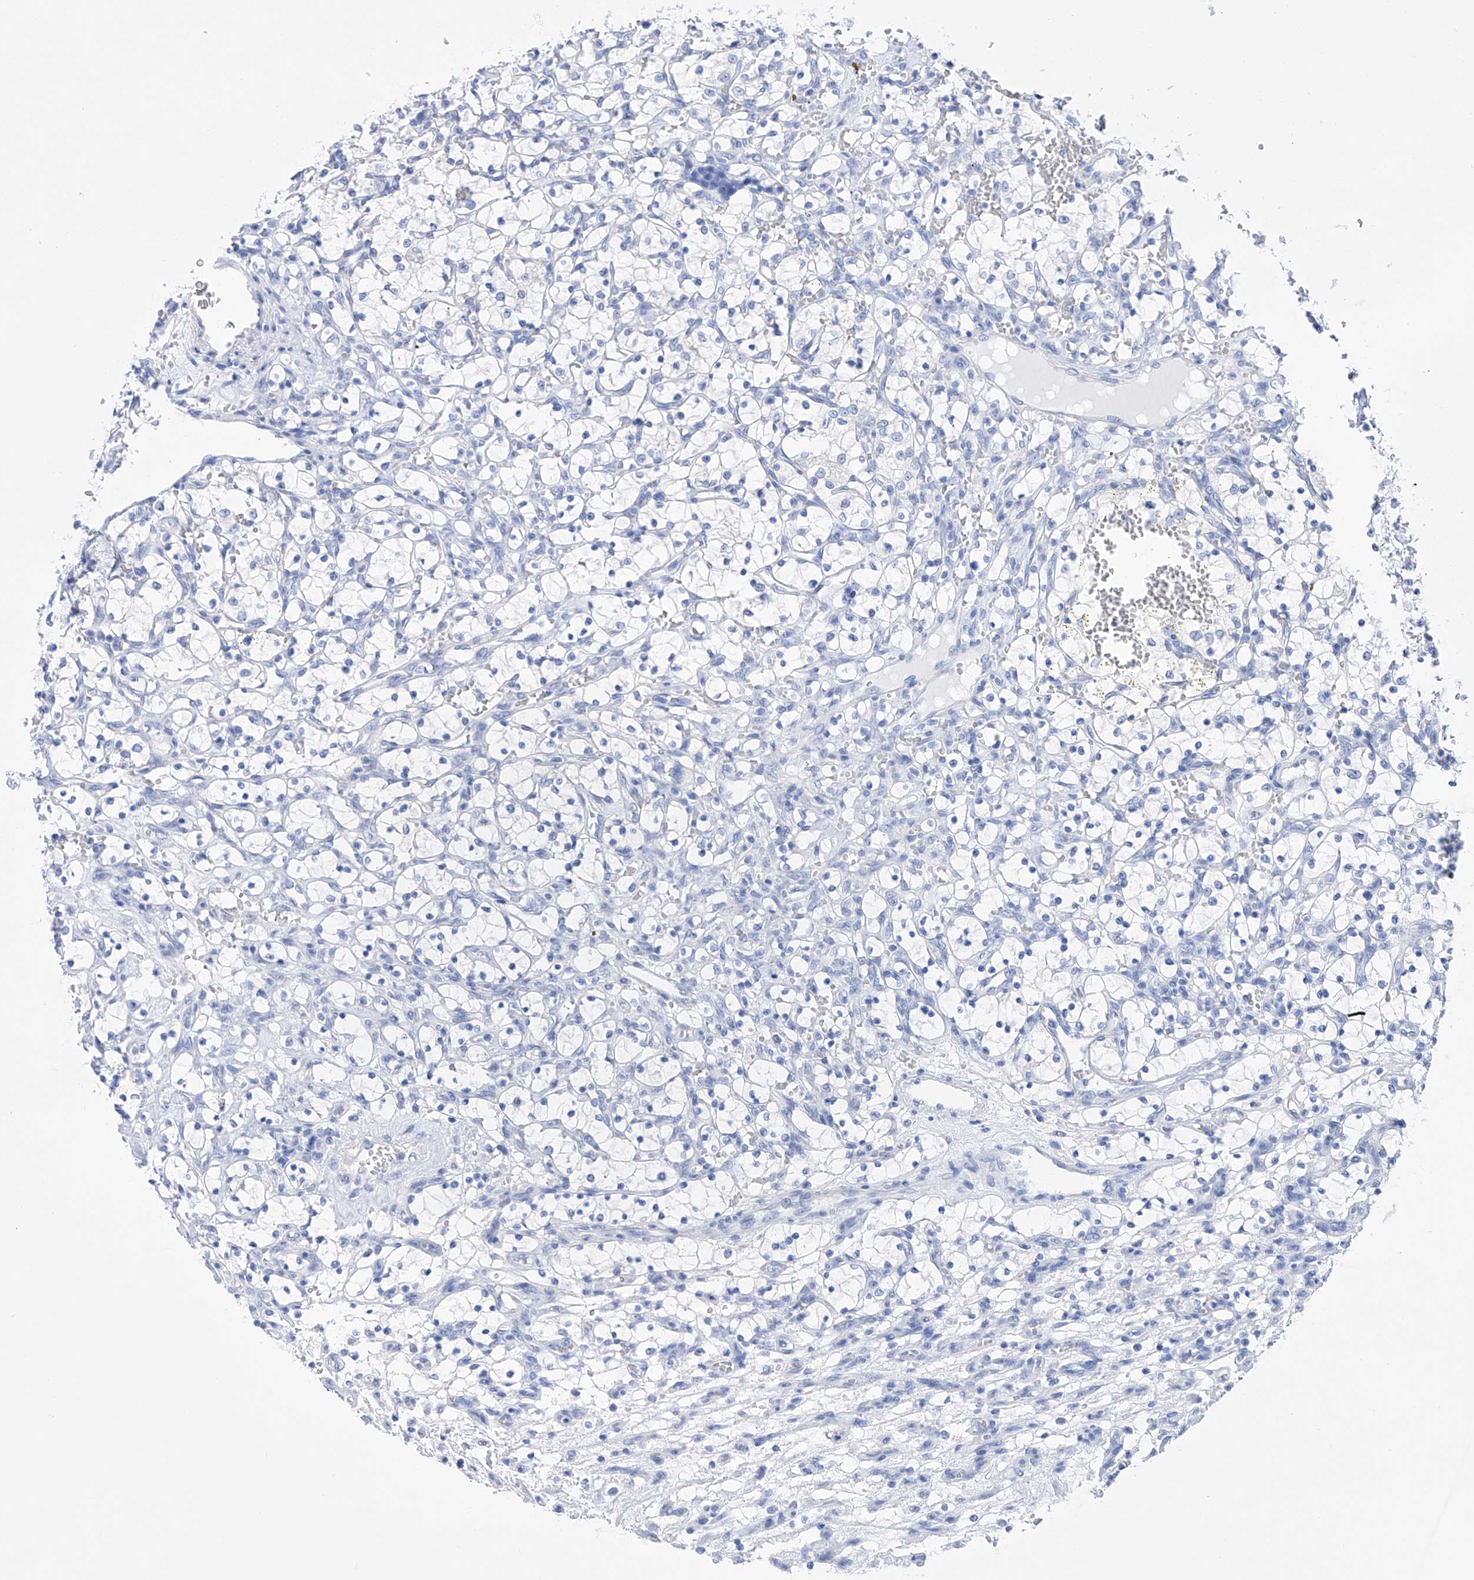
{"staining": {"intensity": "negative", "quantity": "none", "location": "none"}, "tissue": "renal cancer", "cell_type": "Tumor cells", "image_type": "cancer", "snomed": [{"axis": "morphology", "description": "Adenocarcinoma, NOS"}, {"axis": "topography", "description": "Kidney"}], "caption": "IHC of human renal adenocarcinoma reveals no expression in tumor cells.", "gene": "FLG", "patient": {"sex": "female", "age": 69}}